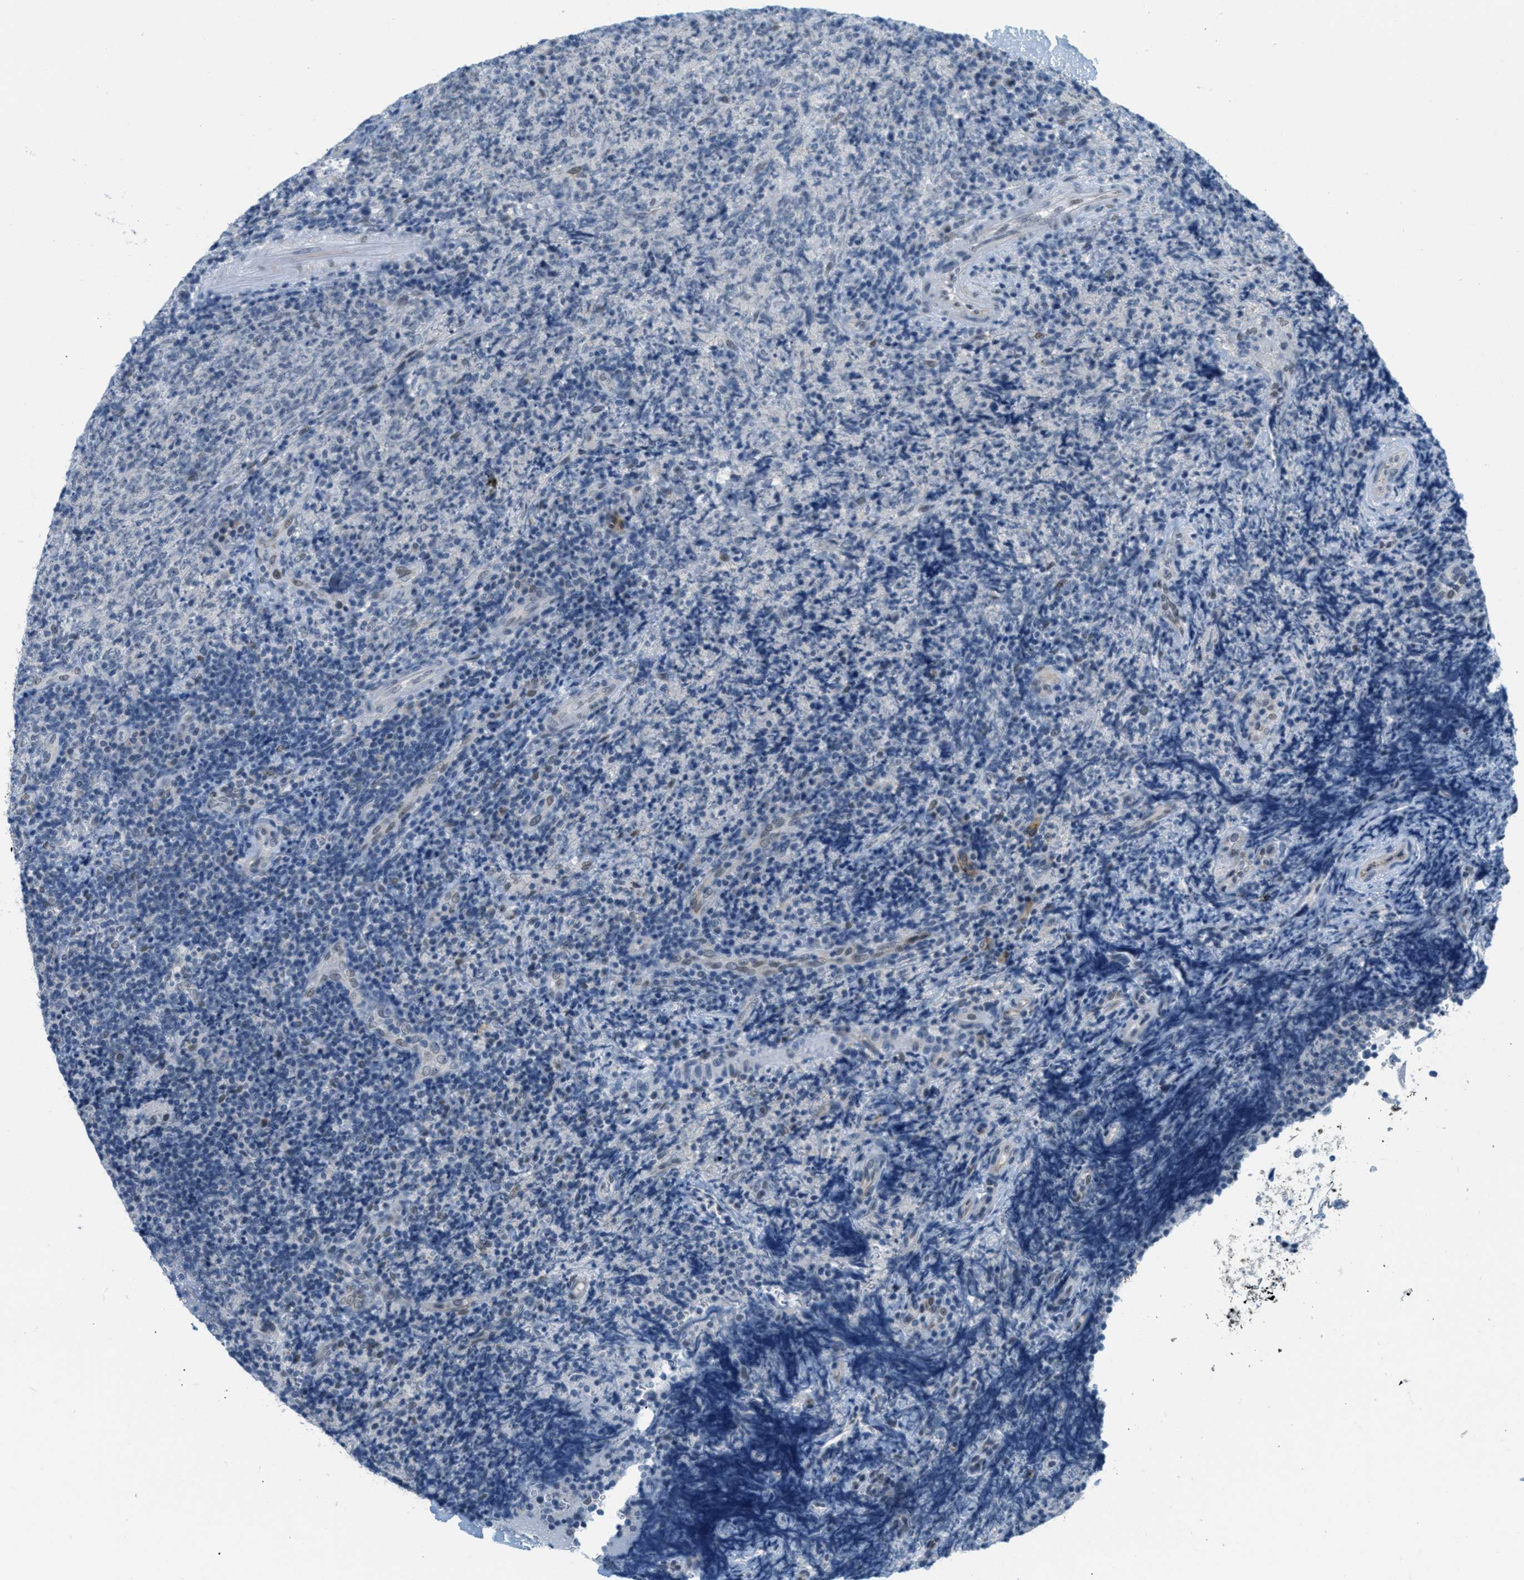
{"staining": {"intensity": "negative", "quantity": "none", "location": "none"}, "tissue": "lymphoma", "cell_type": "Tumor cells", "image_type": "cancer", "snomed": [{"axis": "morphology", "description": "Malignant lymphoma, non-Hodgkin's type, High grade"}, {"axis": "topography", "description": "Tonsil"}], "caption": "This is a micrograph of immunohistochemistry staining of lymphoma, which shows no staining in tumor cells. (DAB immunohistochemistry (IHC), high magnification).", "gene": "HS3ST2", "patient": {"sex": "female", "age": 36}}